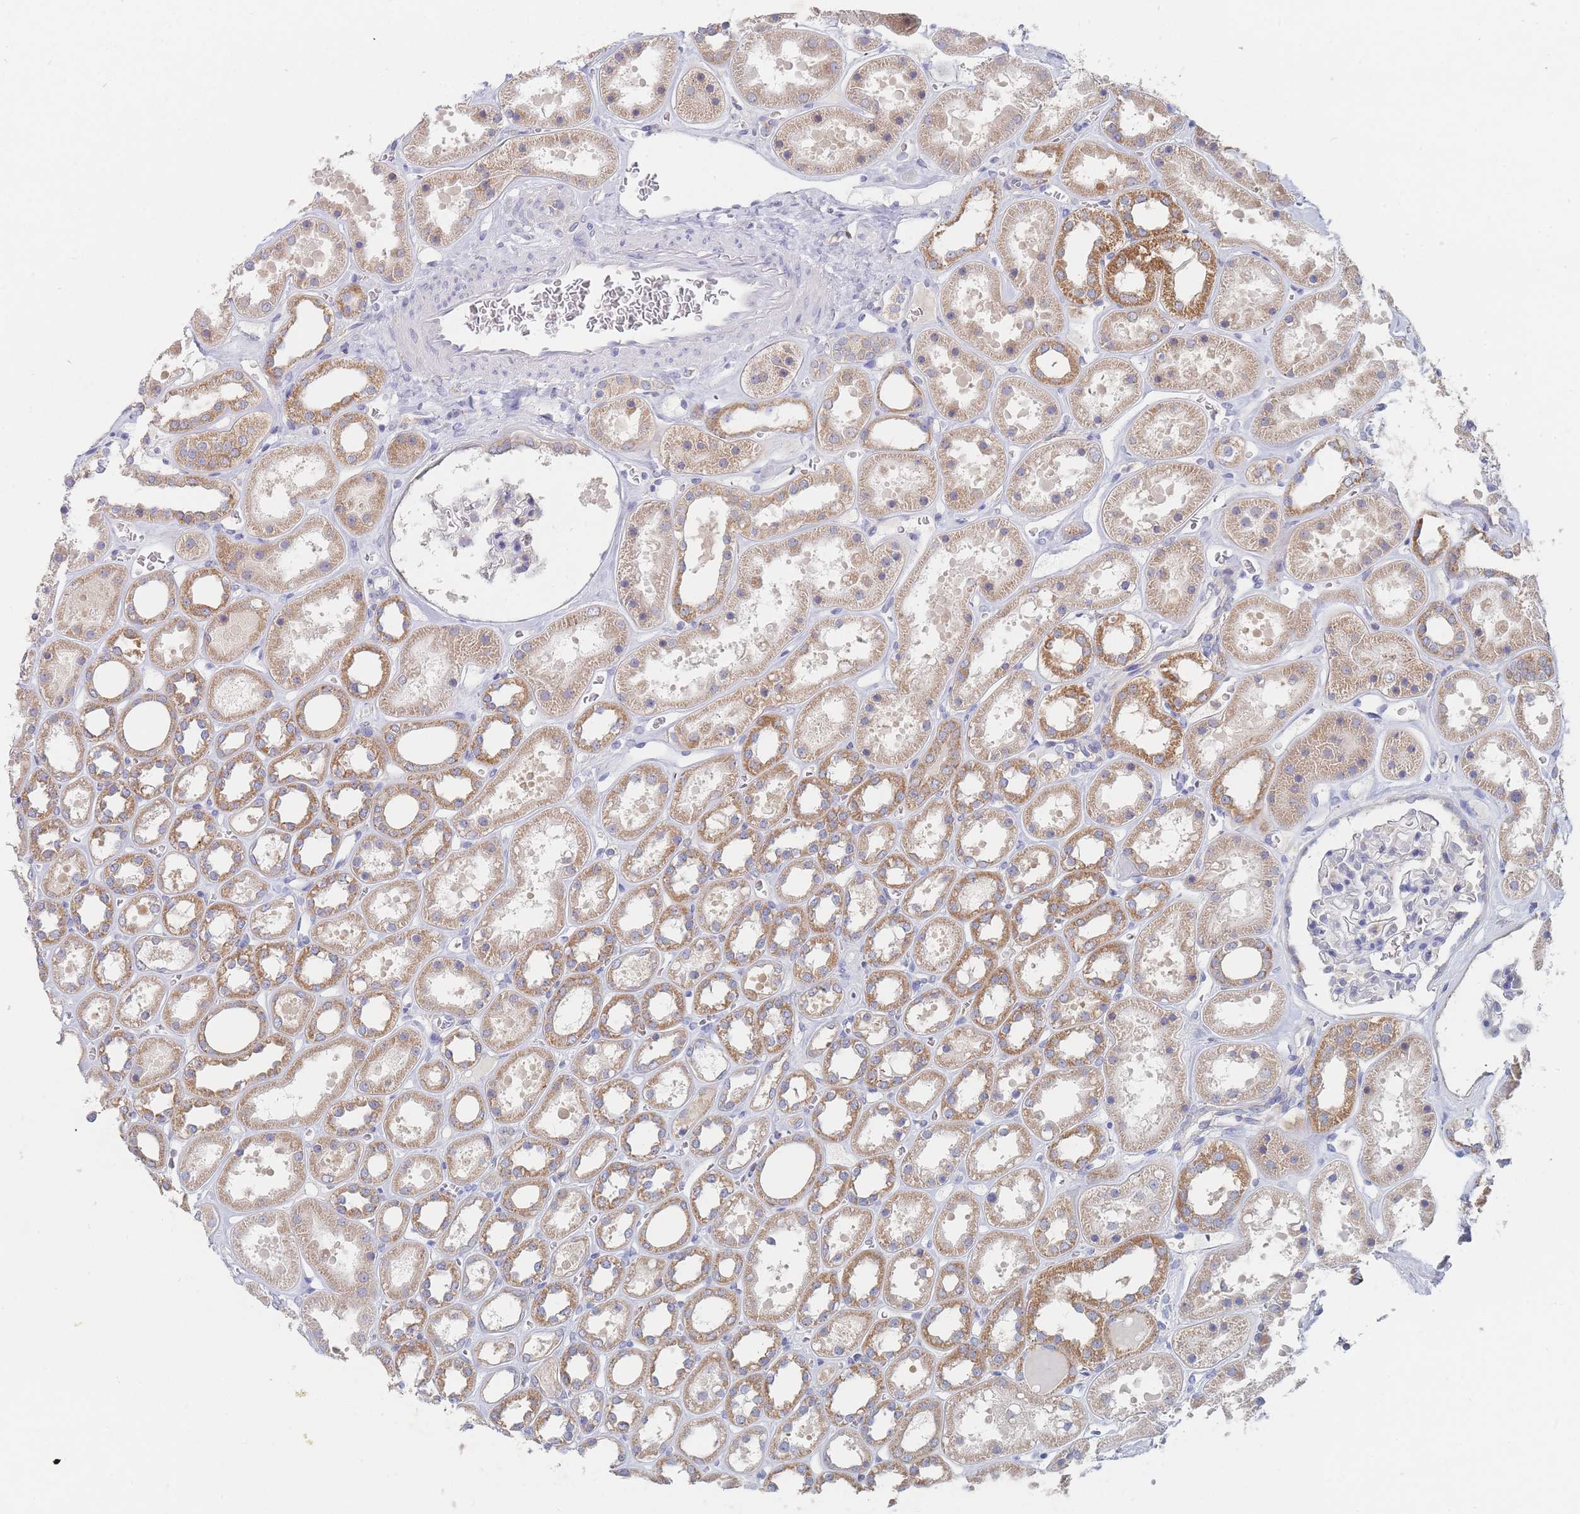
{"staining": {"intensity": "negative", "quantity": "none", "location": "none"}, "tissue": "kidney", "cell_type": "Cells in glomeruli", "image_type": "normal", "snomed": [{"axis": "morphology", "description": "Normal tissue, NOS"}, {"axis": "topography", "description": "Kidney"}], "caption": "Immunohistochemistry of benign kidney exhibits no positivity in cells in glomeruli. The staining was performed using DAB to visualize the protein expression in brown, while the nuclei were stained in blue with hematoxylin (Magnification: 20x).", "gene": "PPP6C", "patient": {"sex": "female", "age": 41}}